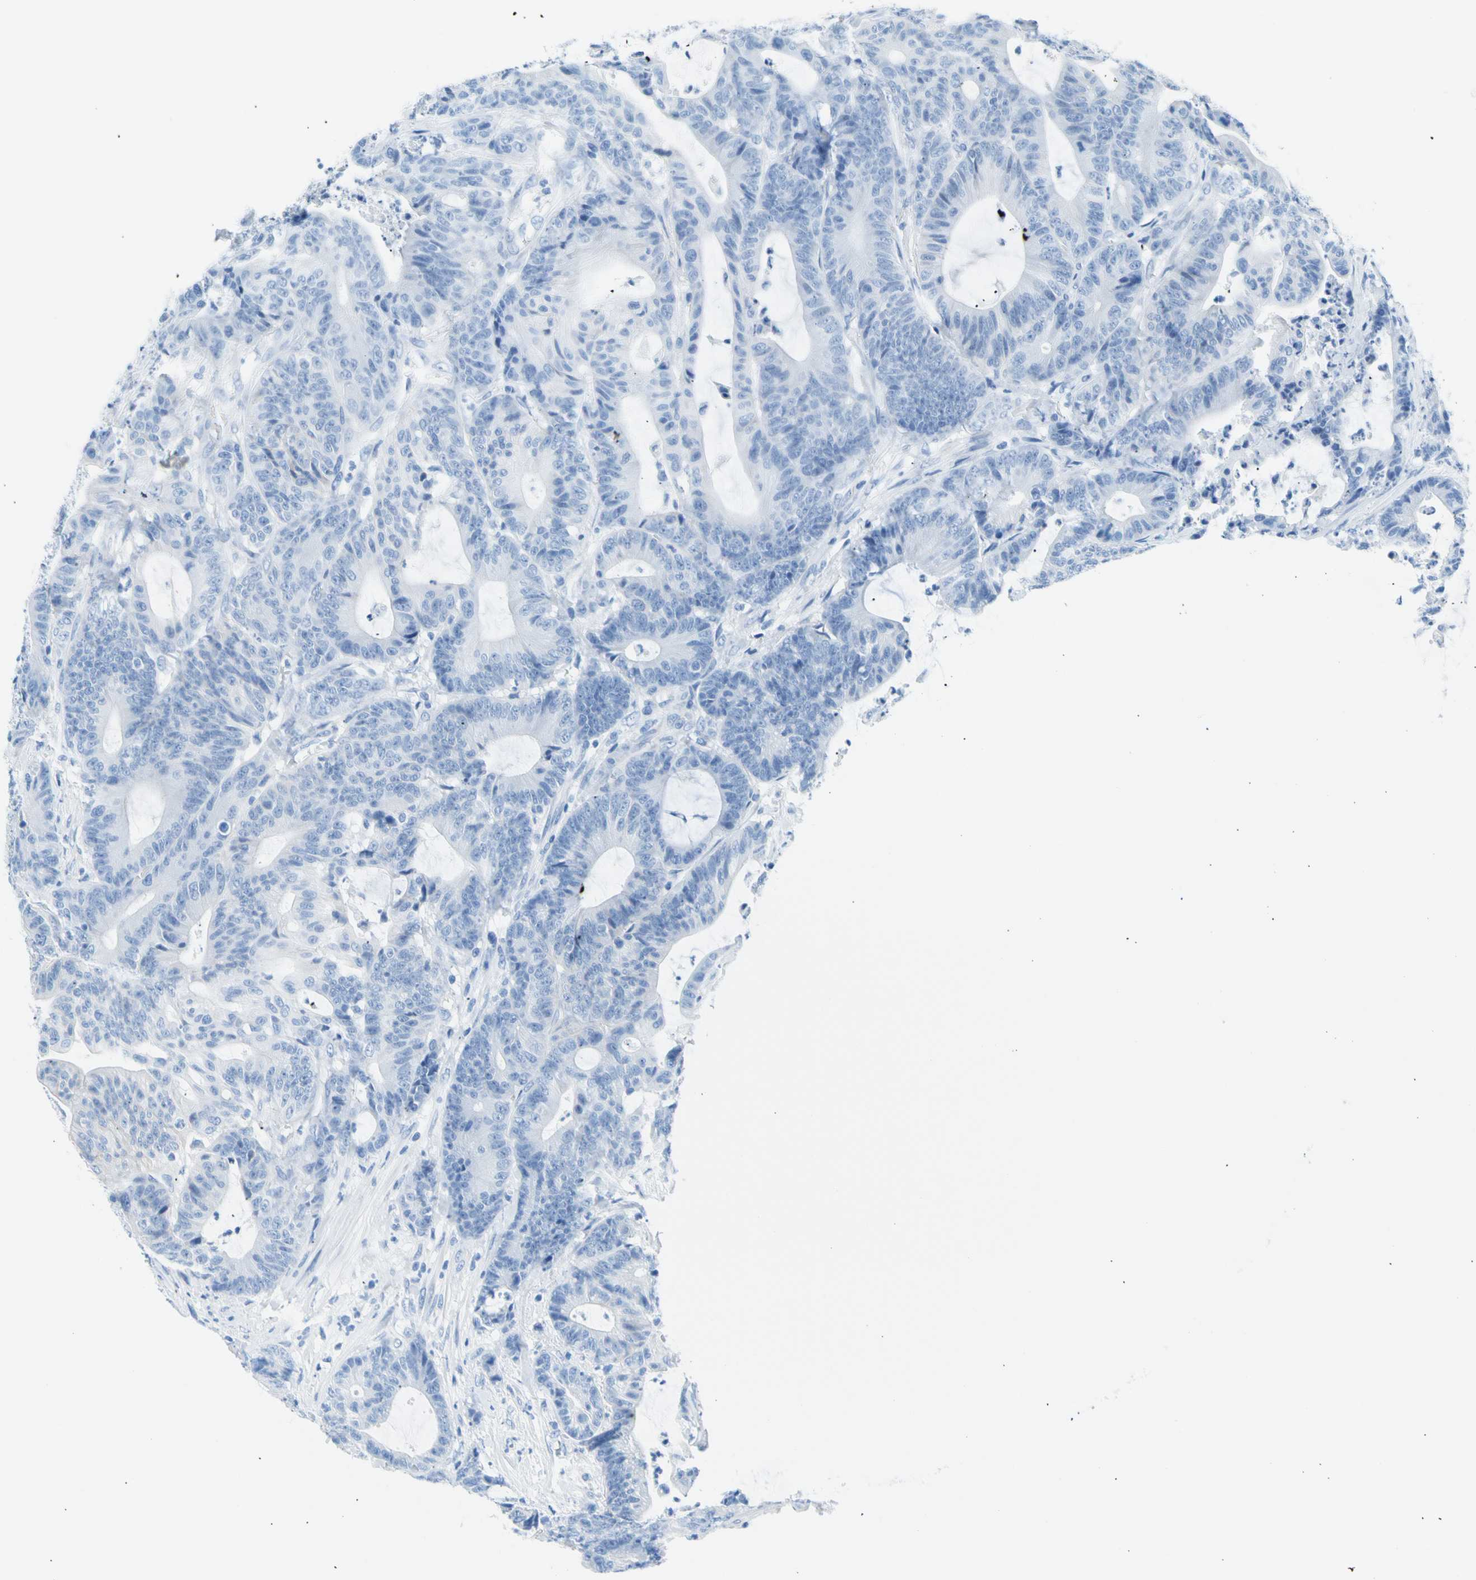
{"staining": {"intensity": "negative", "quantity": "none", "location": "none"}, "tissue": "colorectal cancer", "cell_type": "Tumor cells", "image_type": "cancer", "snomed": [{"axis": "morphology", "description": "Adenocarcinoma, NOS"}, {"axis": "topography", "description": "Colon"}], "caption": "This image is of colorectal cancer stained with immunohistochemistry to label a protein in brown with the nuclei are counter-stained blue. There is no staining in tumor cells.", "gene": "CEL", "patient": {"sex": "female", "age": 84}}